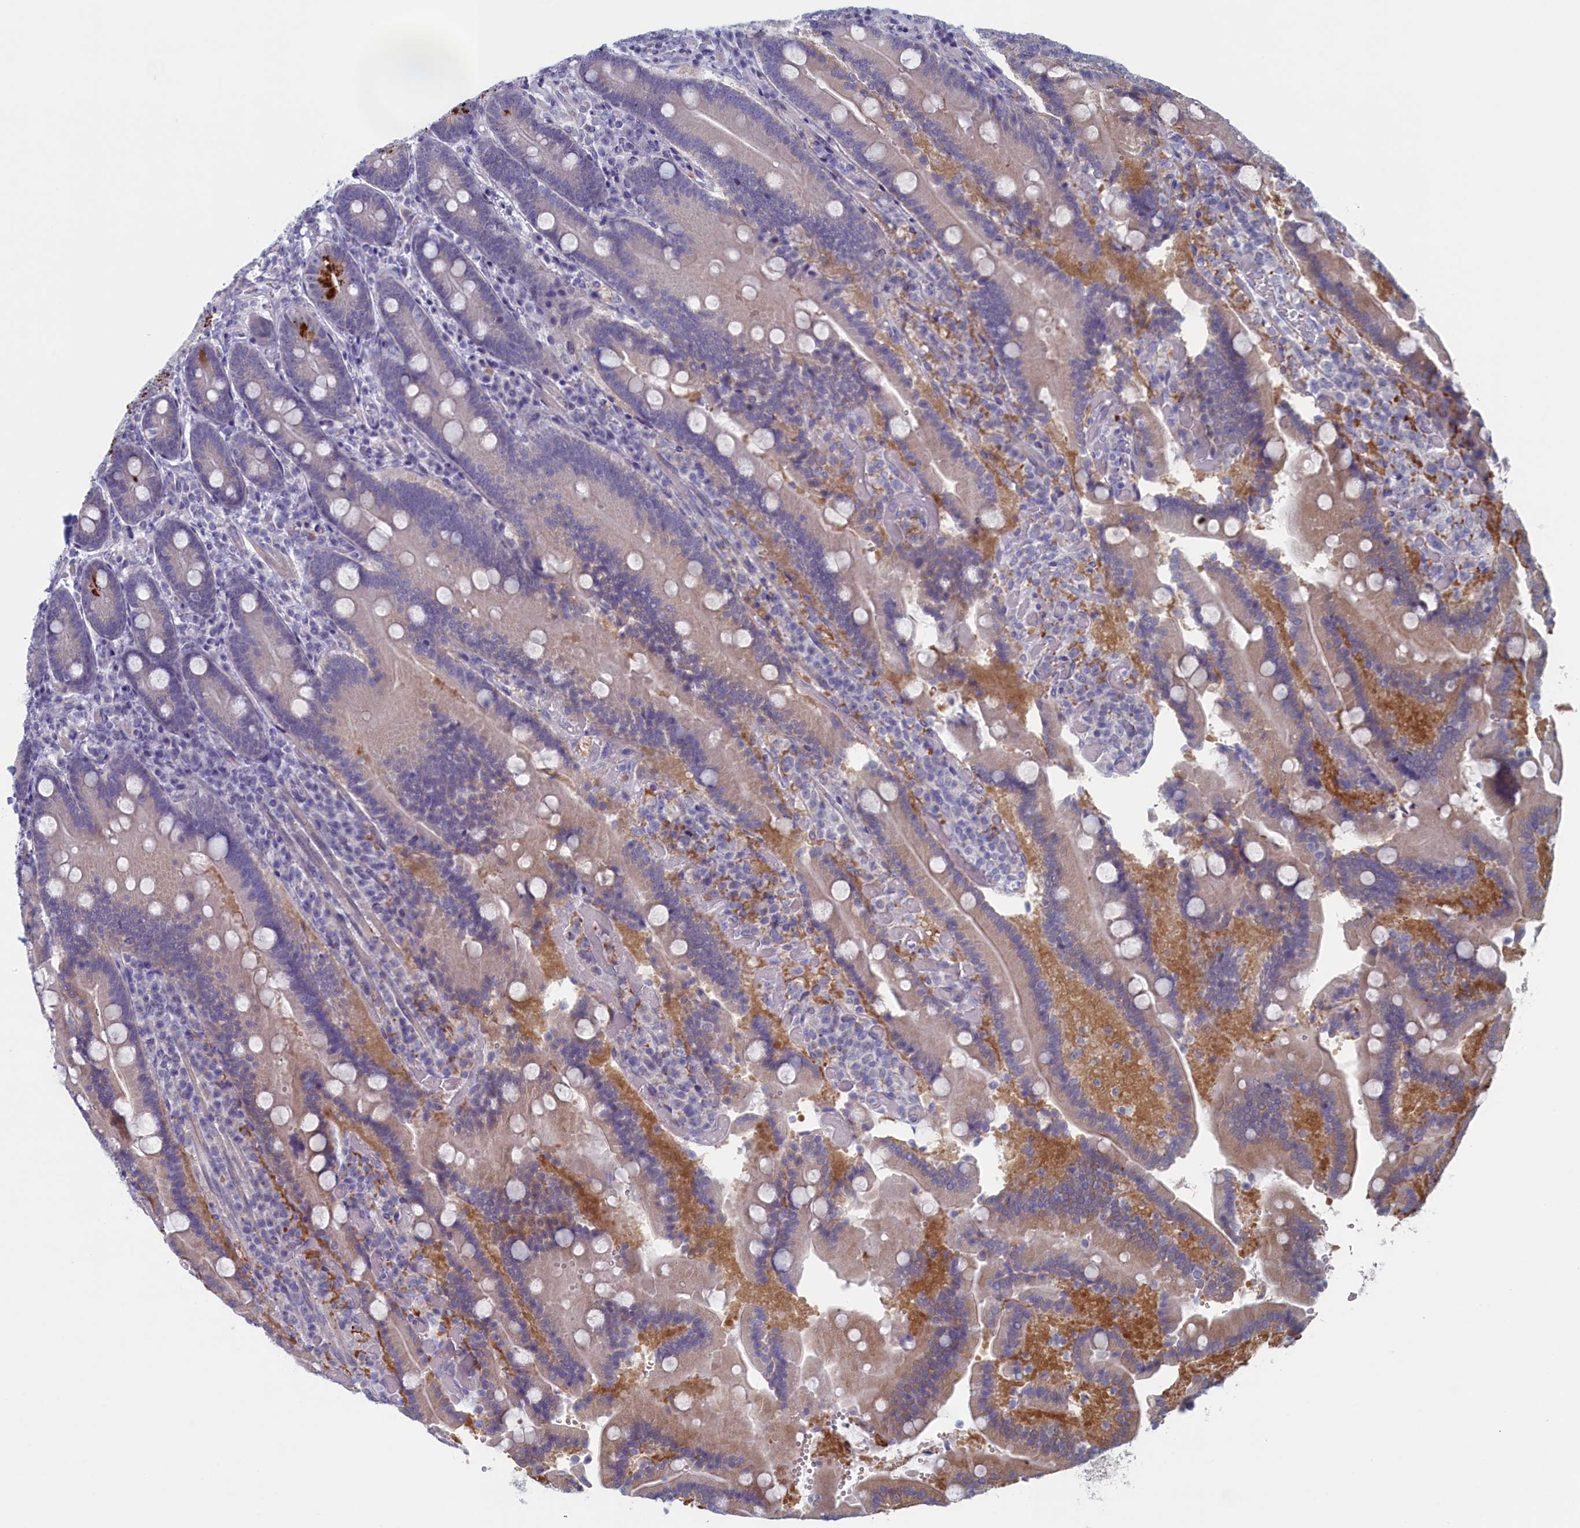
{"staining": {"intensity": "strong", "quantity": "<25%", "location": "cytoplasmic/membranous"}, "tissue": "duodenum", "cell_type": "Glandular cells", "image_type": "normal", "snomed": [{"axis": "morphology", "description": "Normal tissue, NOS"}, {"axis": "topography", "description": "Duodenum"}], "caption": "Immunohistochemistry (IHC) of unremarkable human duodenum exhibits medium levels of strong cytoplasmic/membranous positivity in approximately <25% of glandular cells. The staining was performed using DAB to visualize the protein expression in brown, while the nuclei were stained in blue with hematoxylin (Magnification: 20x).", "gene": "WDR76", "patient": {"sex": "female", "age": 62}}